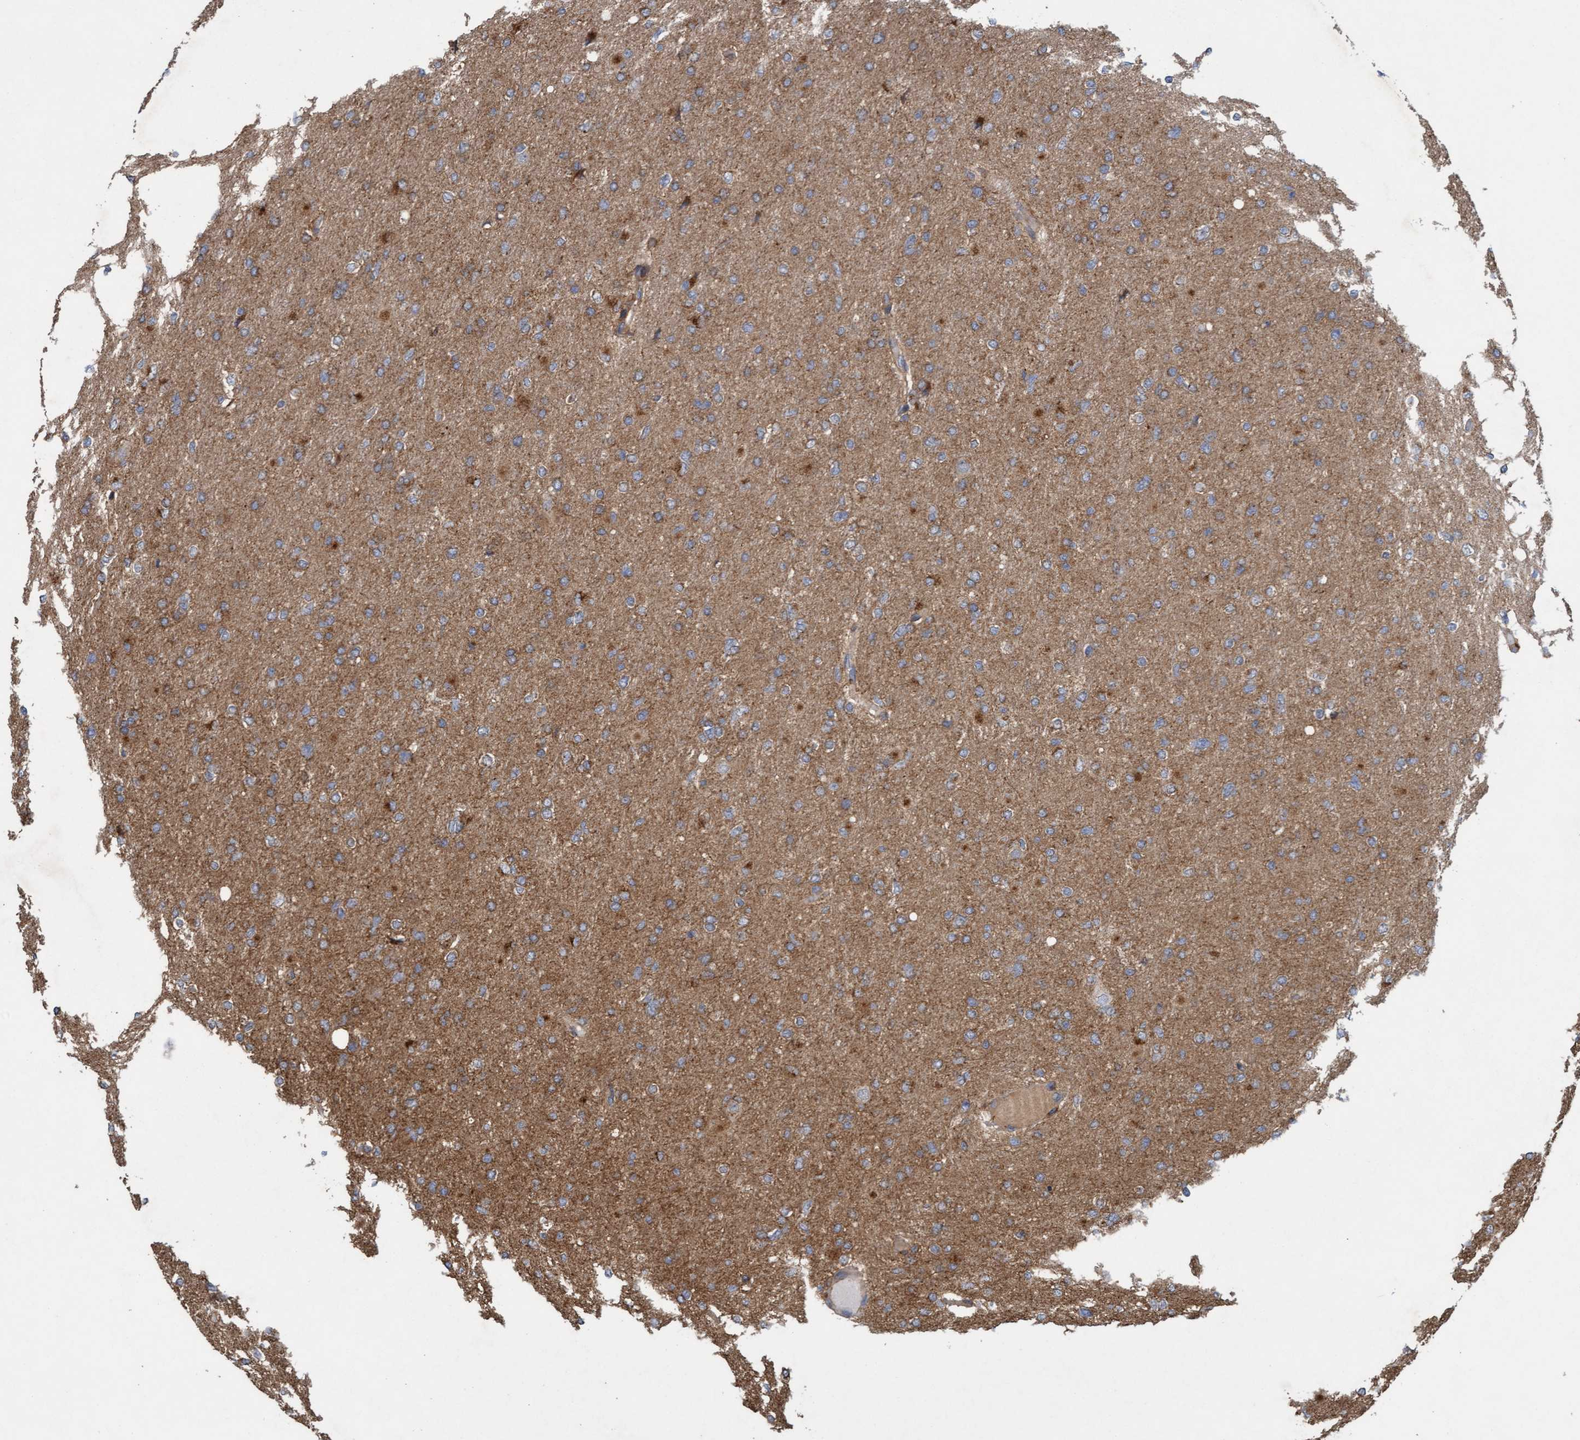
{"staining": {"intensity": "moderate", "quantity": ">75%", "location": "cytoplasmic/membranous"}, "tissue": "glioma", "cell_type": "Tumor cells", "image_type": "cancer", "snomed": [{"axis": "morphology", "description": "Glioma, malignant, High grade"}, {"axis": "topography", "description": "Cerebral cortex"}], "caption": "Protein expression analysis of human malignant glioma (high-grade) reveals moderate cytoplasmic/membranous expression in about >75% of tumor cells.", "gene": "DDHD2", "patient": {"sex": "female", "age": 36}}